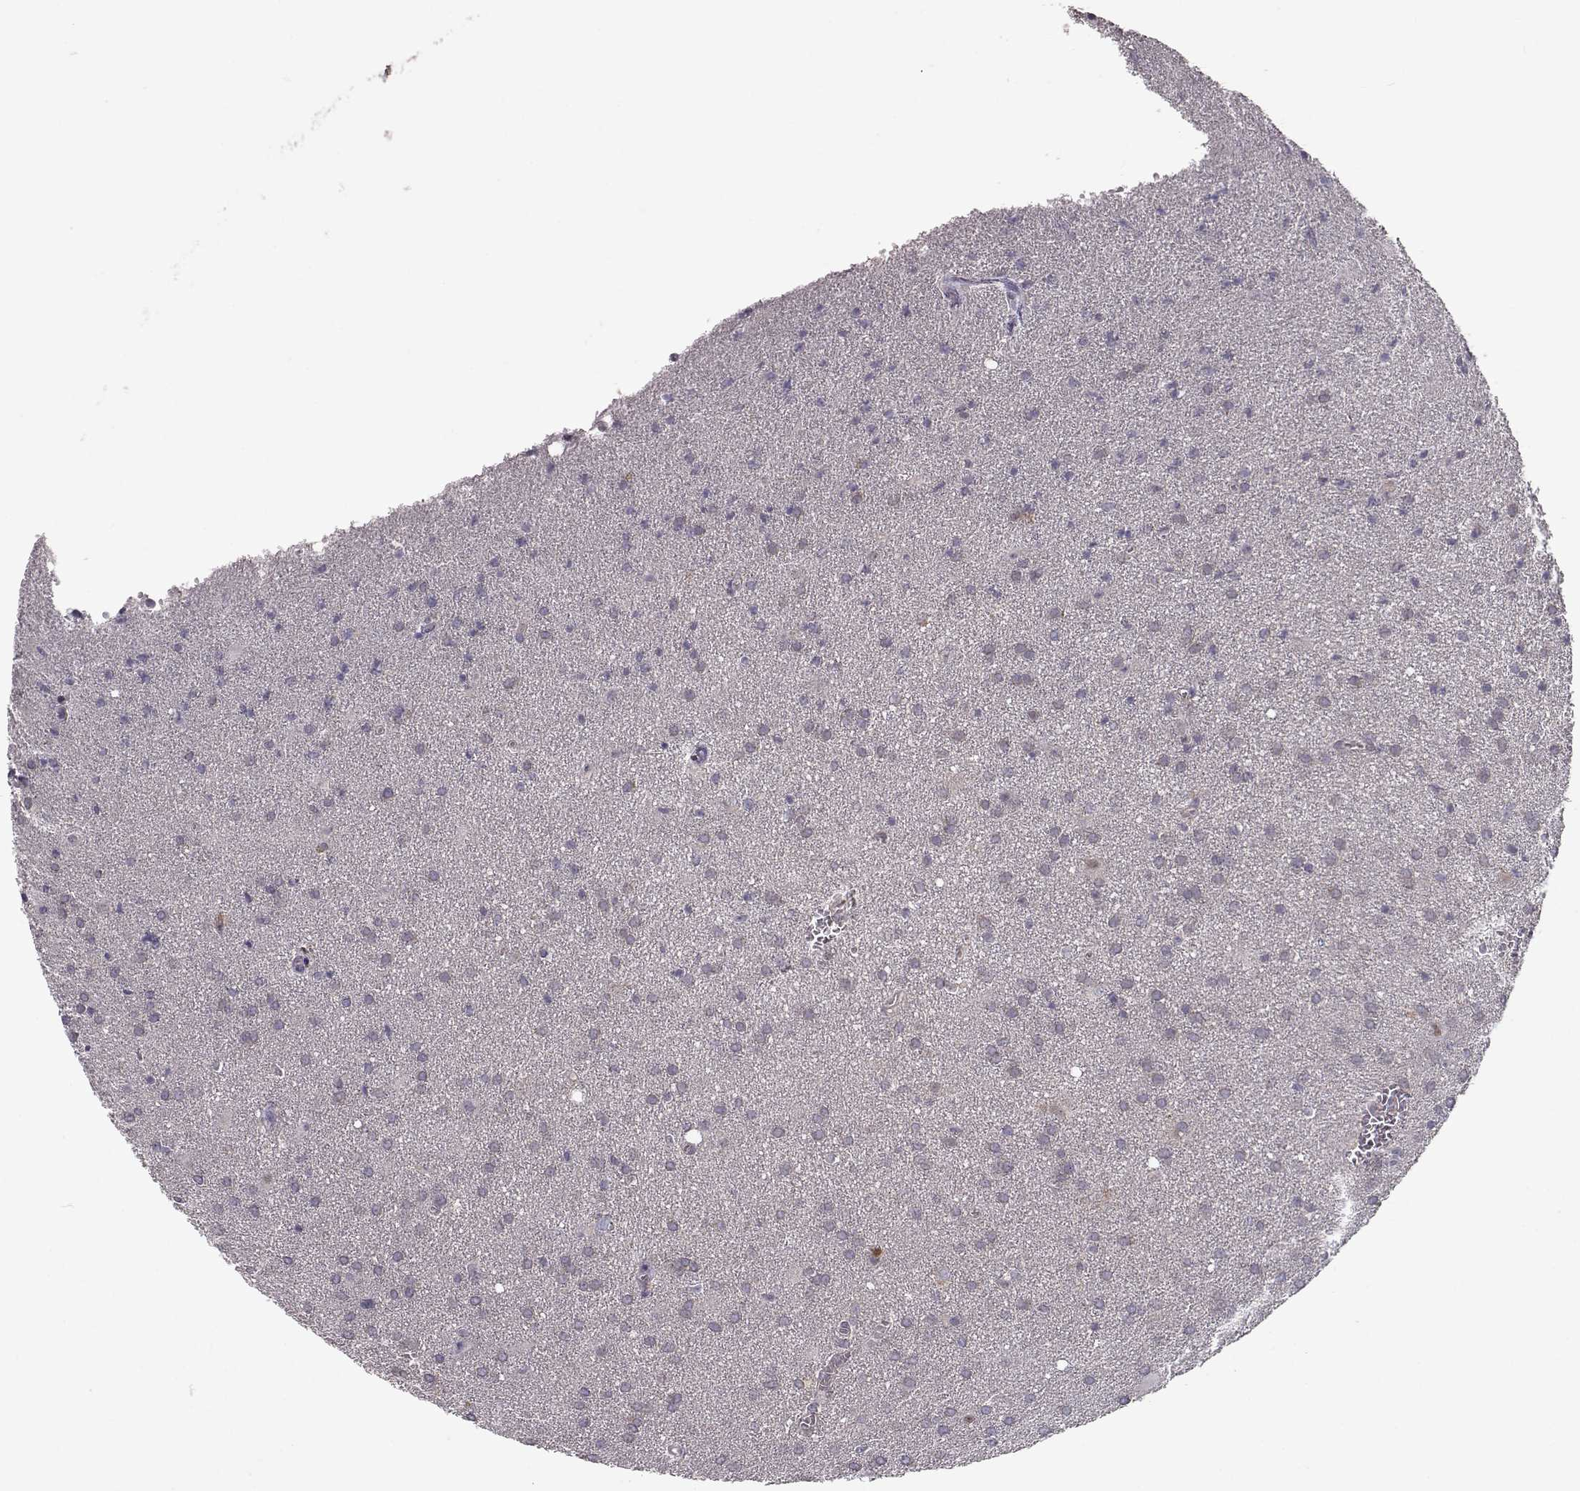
{"staining": {"intensity": "negative", "quantity": "none", "location": "none"}, "tissue": "glioma", "cell_type": "Tumor cells", "image_type": "cancer", "snomed": [{"axis": "morphology", "description": "Glioma, malignant, Low grade"}, {"axis": "topography", "description": "Brain"}], "caption": "Glioma was stained to show a protein in brown. There is no significant staining in tumor cells.", "gene": "RANBP1", "patient": {"sex": "male", "age": 58}}